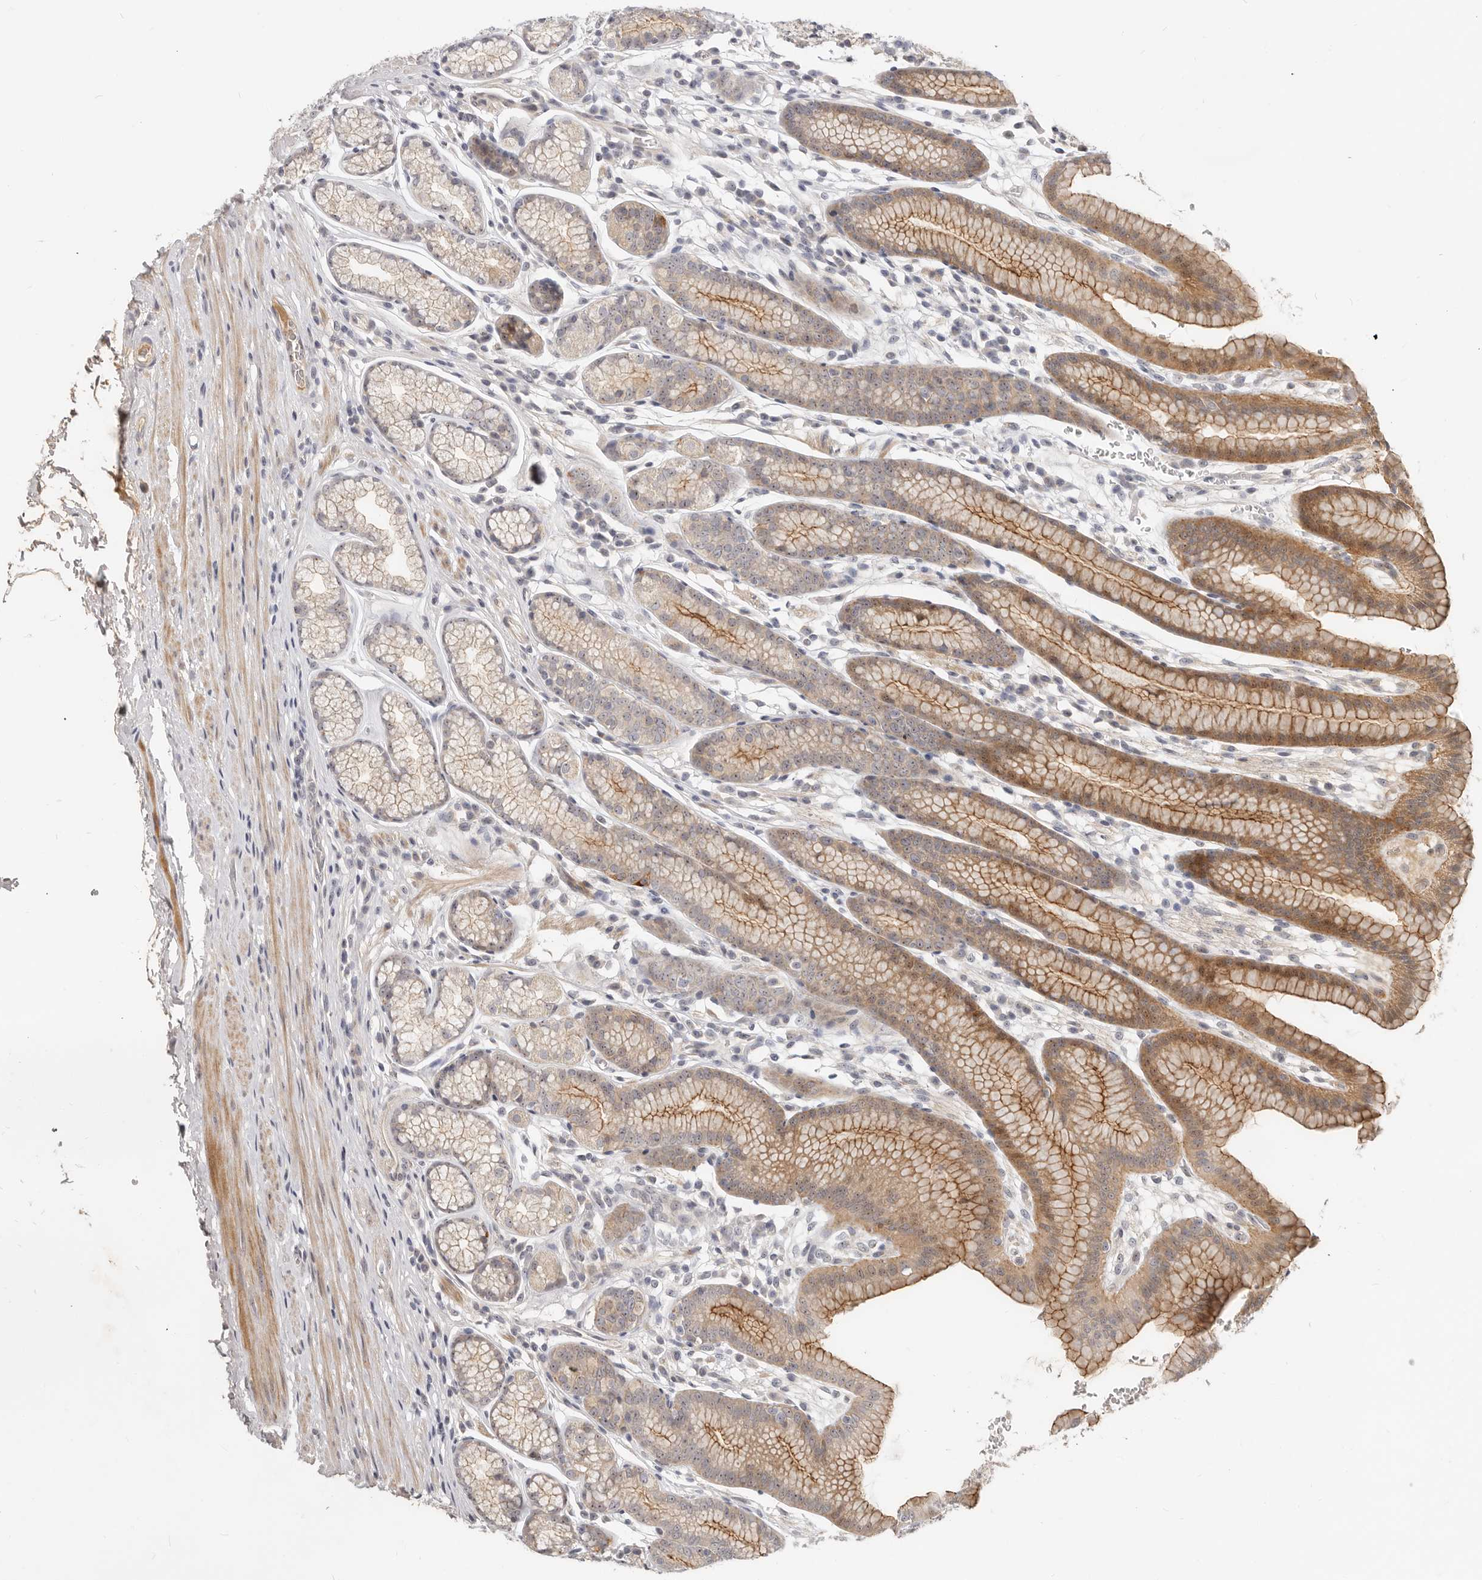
{"staining": {"intensity": "moderate", "quantity": ">75%", "location": "cytoplasmic/membranous,nuclear"}, "tissue": "stomach", "cell_type": "Glandular cells", "image_type": "normal", "snomed": [{"axis": "morphology", "description": "Normal tissue, NOS"}, {"axis": "topography", "description": "Stomach"}], "caption": "Immunohistochemistry histopathology image of unremarkable stomach: stomach stained using immunohistochemistry exhibits medium levels of moderate protein expression localized specifically in the cytoplasmic/membranous,nuclear of glandular cells, appearing as a cytoplasmic/membranous,nuclear brown color.", "gene": "MICALL2", "patient": {"sex": "male", "age": 42}}